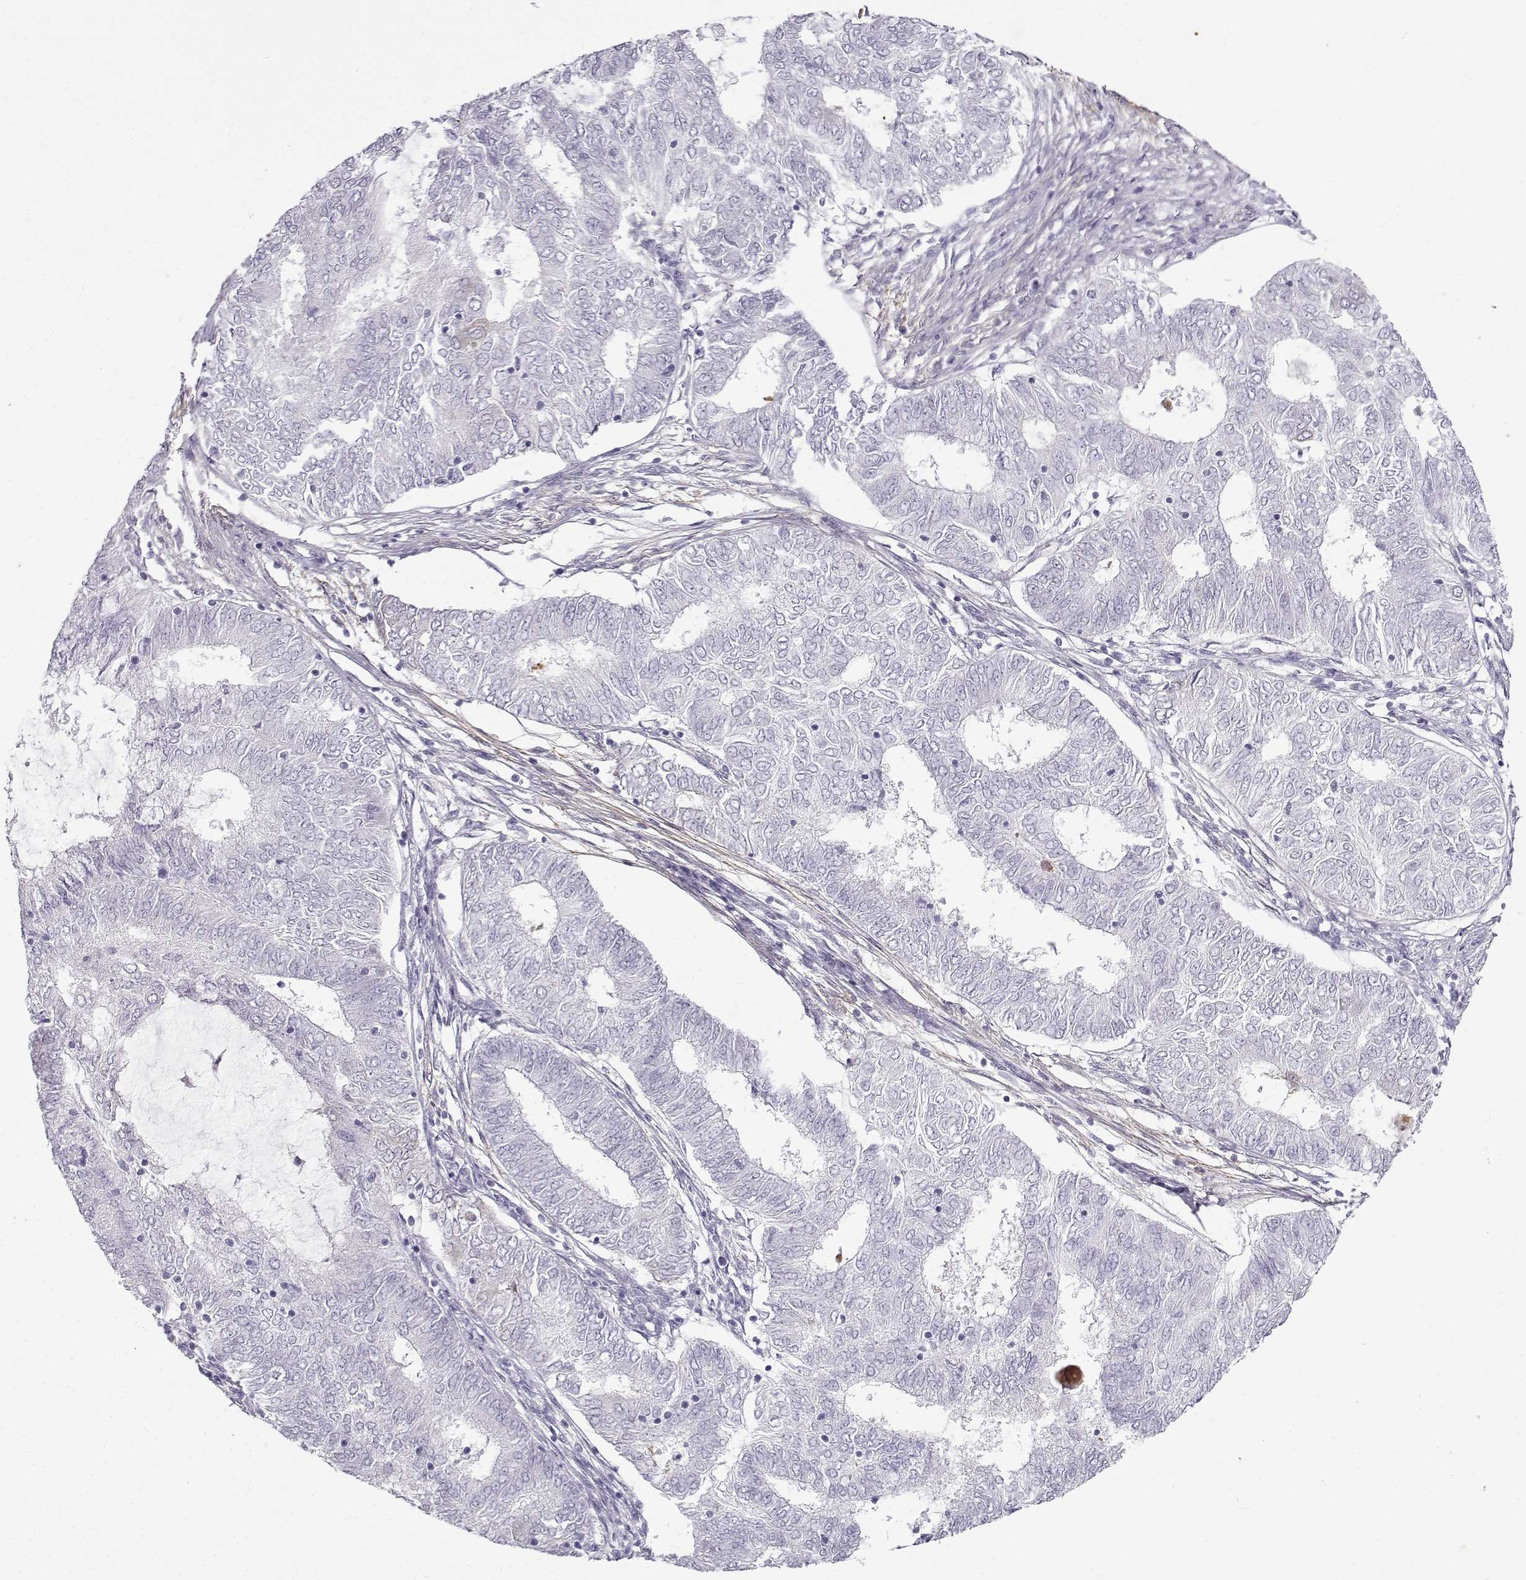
{"staining": {"intensity": "negative", "quantity": "none", "location": "none"}, "tissue": "endometrial cancer", "cell_type": "Tumor cells", "image_type": "cancer", "snomed": [{"axis": "morphology", "description": "Adenocarcinoma, NOS"}, {"axis": "topography", "description": "Endometrium"}], "caption": "Immunohistochemical staining of endometrial adenocarcinoma shows no significant positivity in tumor cells.", "gene": "GTSF1L", "patient": {"sex": "female", "age": 62}}